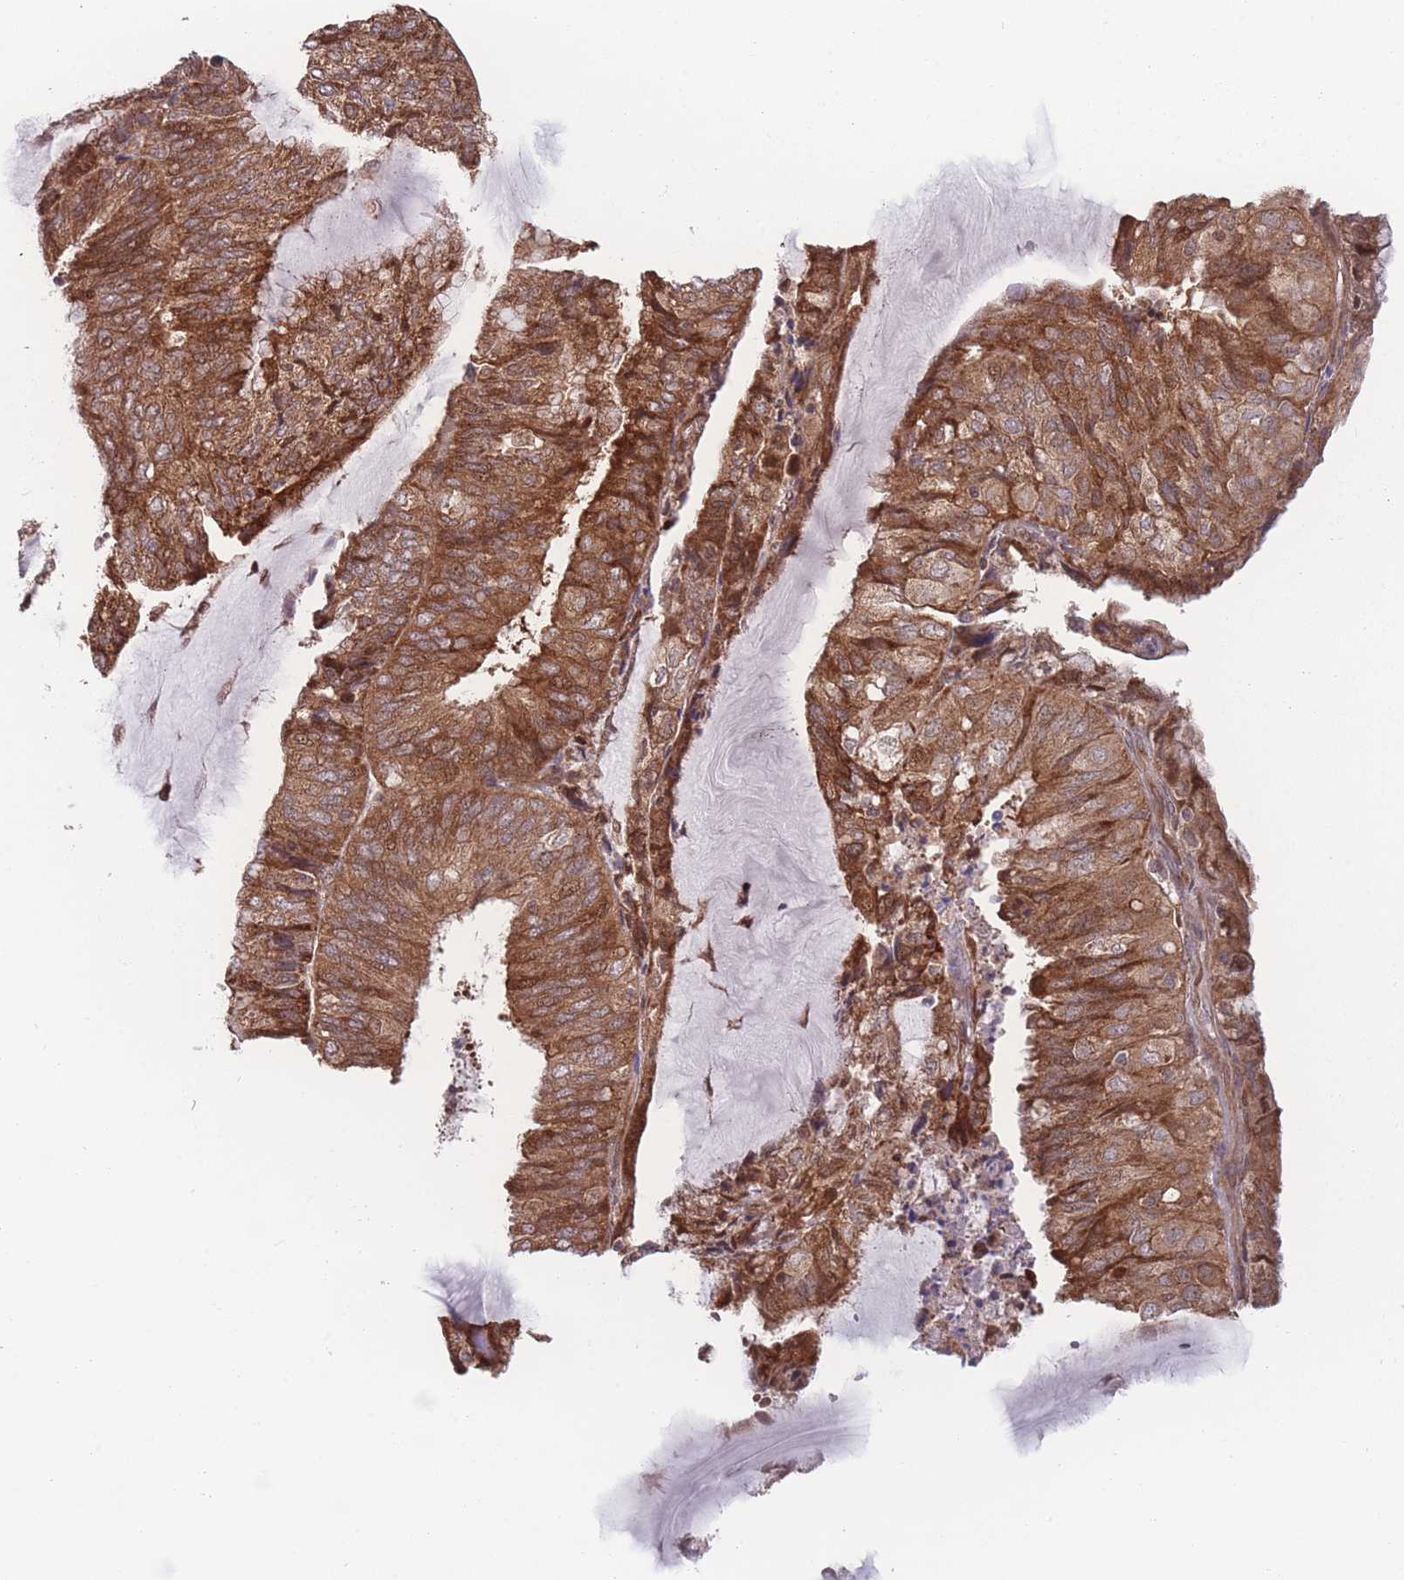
{"staining": {"intensity": "strong", "quantity": ">75%", "location": "cytoplasmic/membranous"}, "tissue": "endometrial cancer", "cell_type": "Tumor cells", "image_type": "cancer", "snomed": [{"axis": "morphology", "description": "Adenocarcinoma, NOS"}, {"axis": "topography", "description": "Endometrium"}], "caption": "Protein staining of adenocarcinoma (endometrial) tissue exhibits strong cytoplasmic/membranous expression in approximately >75% of tumor cells. (DAB = brown stain, brightfield microscopy at high magnification).", "gene": "RPS18", "patient": {"sex": "female", "age": 81}}